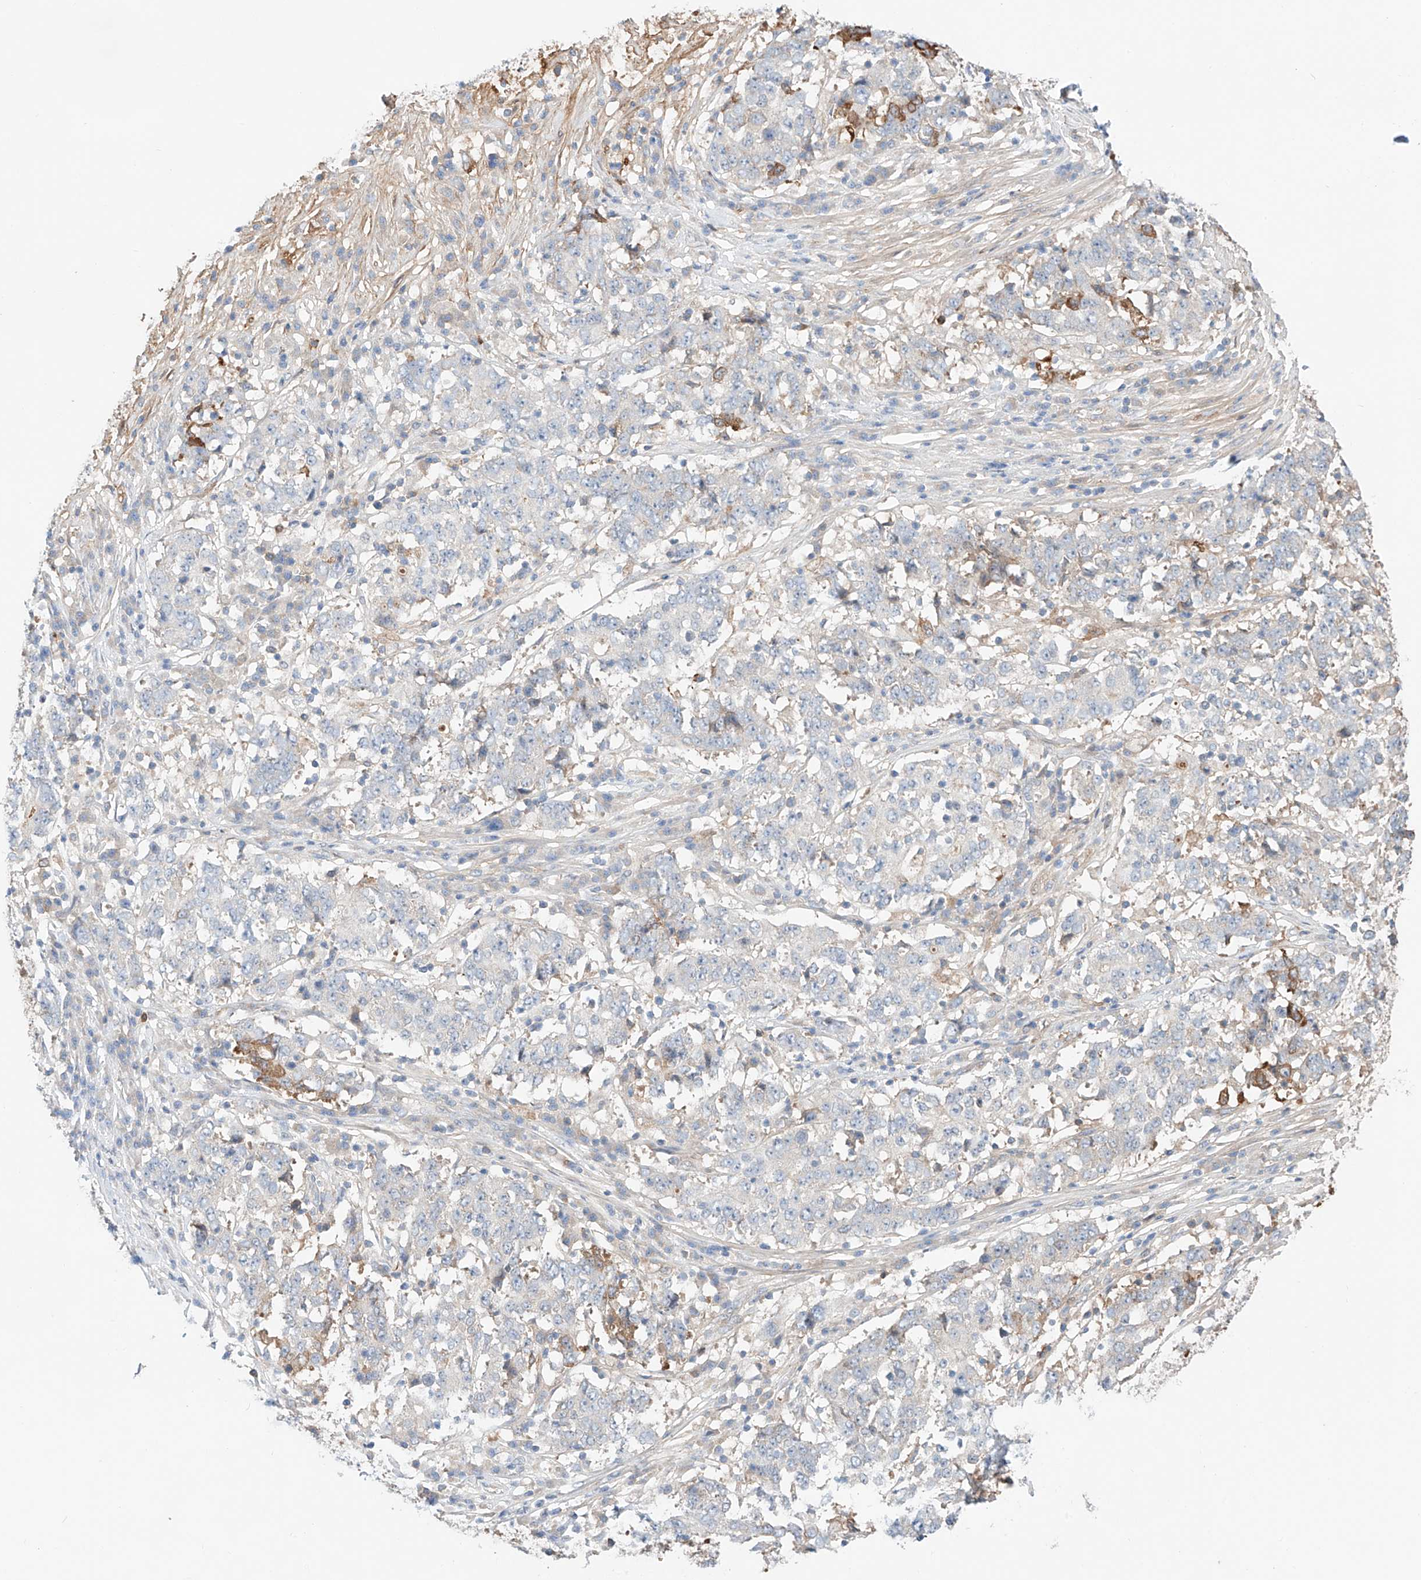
{"staining": {"intensity": "negative", "quantity": "none", "location": "none"}, "tissue": "stomach cancer", "cell_type": "Tumor cells", "image_type": "cancer", "snomed": [{"axis": "morphology", "description": "Adenocarcinoma, NOS"}, {"axis": "topography", "description": "Stomach"}], "caption": "There is no significant staining in tumor cells of adenocarcinoma (stomach). (DAB (3,3'-diaminobenzidine) IHC, high magnification).", "gene": "PGGT1B", "patient": {"sex": "male", "age": 59}}